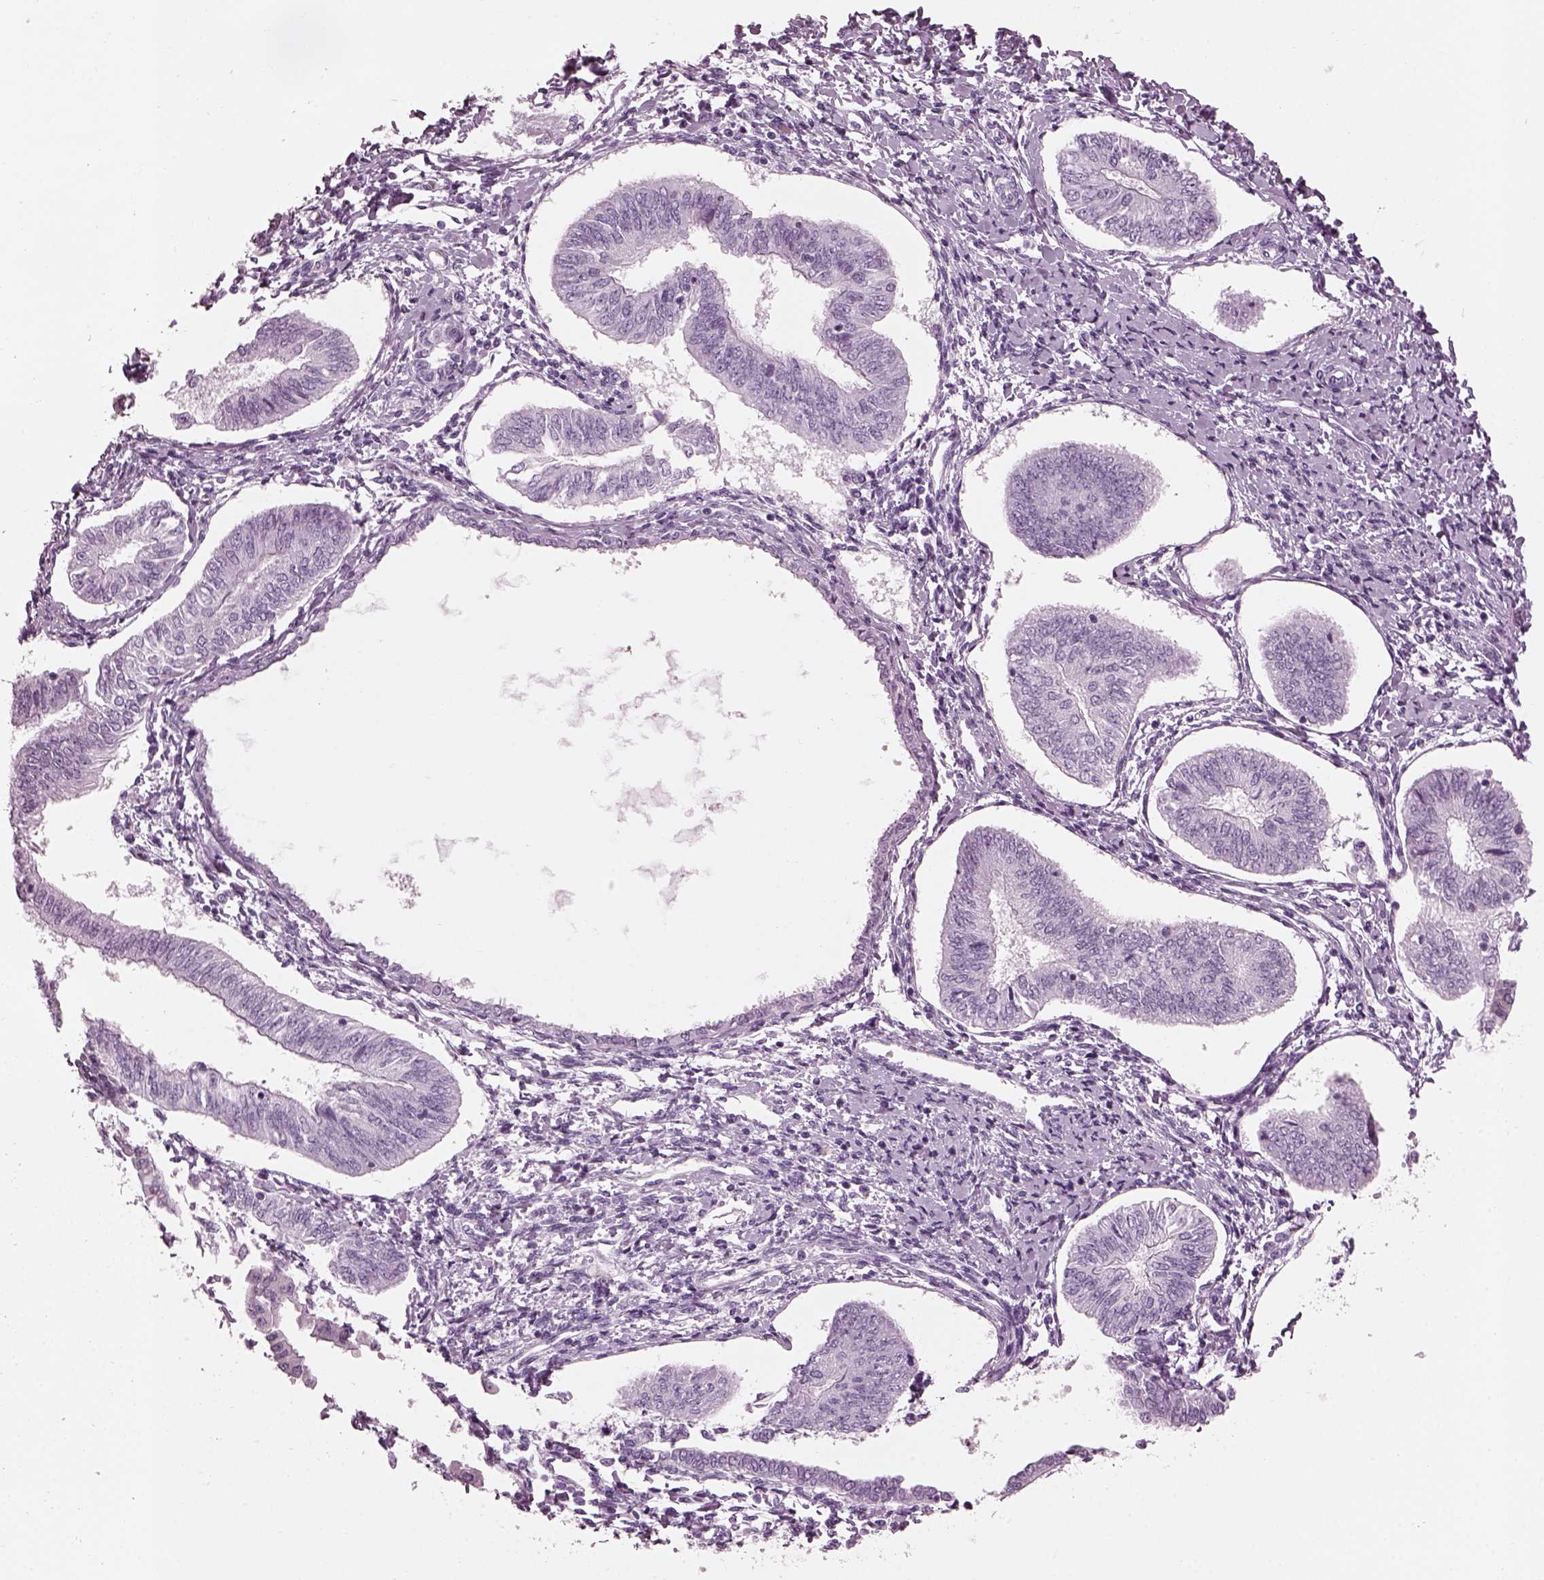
{"staining": {"intensity": "negative", "quantity": "none", "location": "none"}, "tissue": "endometrial cancer", "cell_type": "Tumor cells", "image_type": "cancer", "snomed": [{"axis": "morphology", "description": "Adenocarcinoma, NOS"}, {"axis": "topography", "description": "Endometrium"}], "caption": "Tumor cells are negative for protein expression in human endometrial cancer (adenocarcinoma). (DAB IHC with hematoxylin counter stain).", "gene": "TCHHL1", "patient": {"sex": "female", "age": 58}}